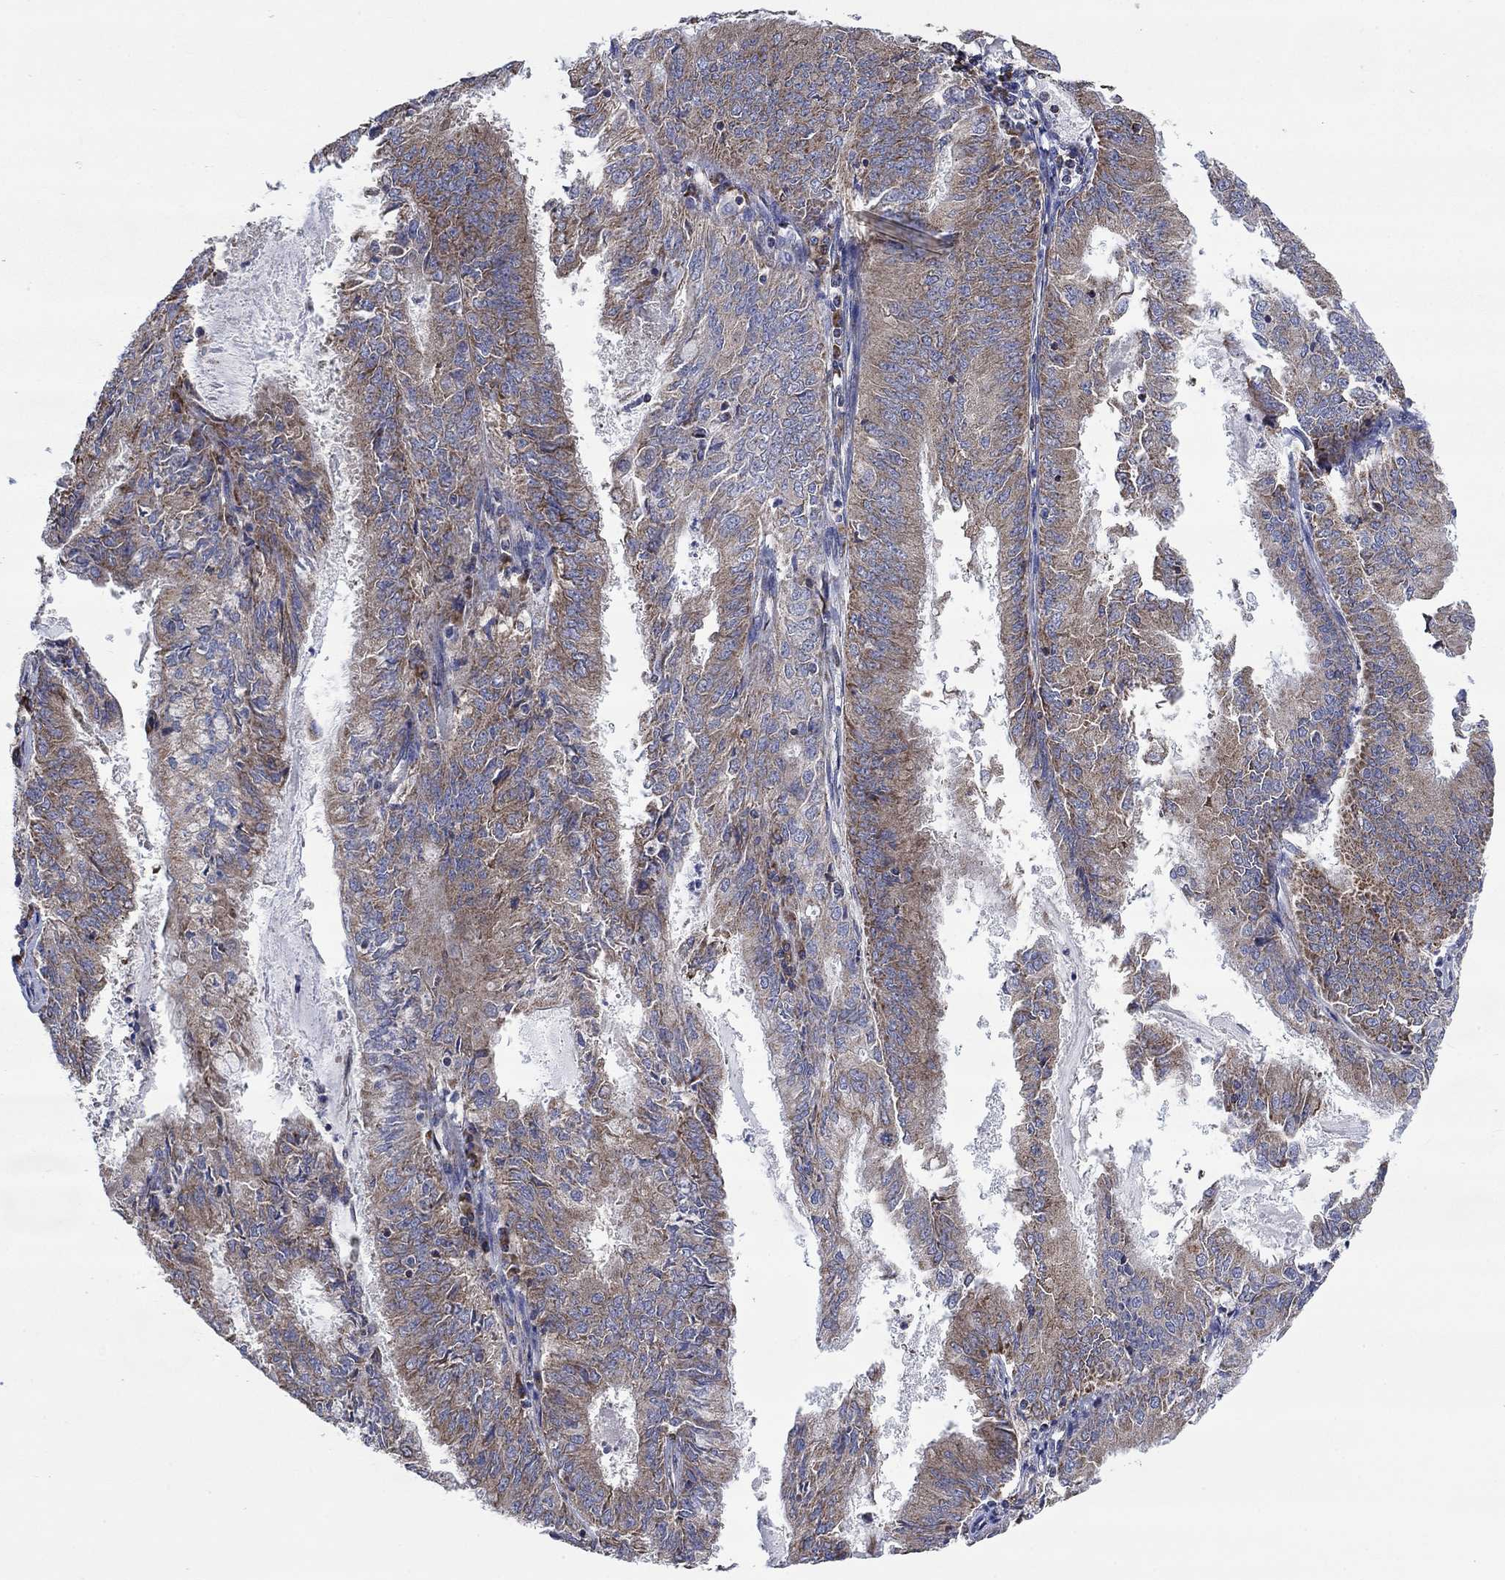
{"staining": {"intensity": "weak", "quantity": ">75%", "location": "cytoplasmic/membranous"}, "tissue": "endometrial cancer", "cell_type": "Tumor cells", "image_type": "cancer", "snomed": [{"axis": "morphology", "description": "Adenocarcinoma, NOS"}, {"axis": "topography", "description": "Endometrium"}], "caption": "Endometrial adenocarcinoma tissue shows weak cytoplasmic/membranous positivity in approximately >75% of tumor cells, visualized by immunohistochemistry.", "gene": "RPLP0", "patient": {"sex": "female", "age": 57}}